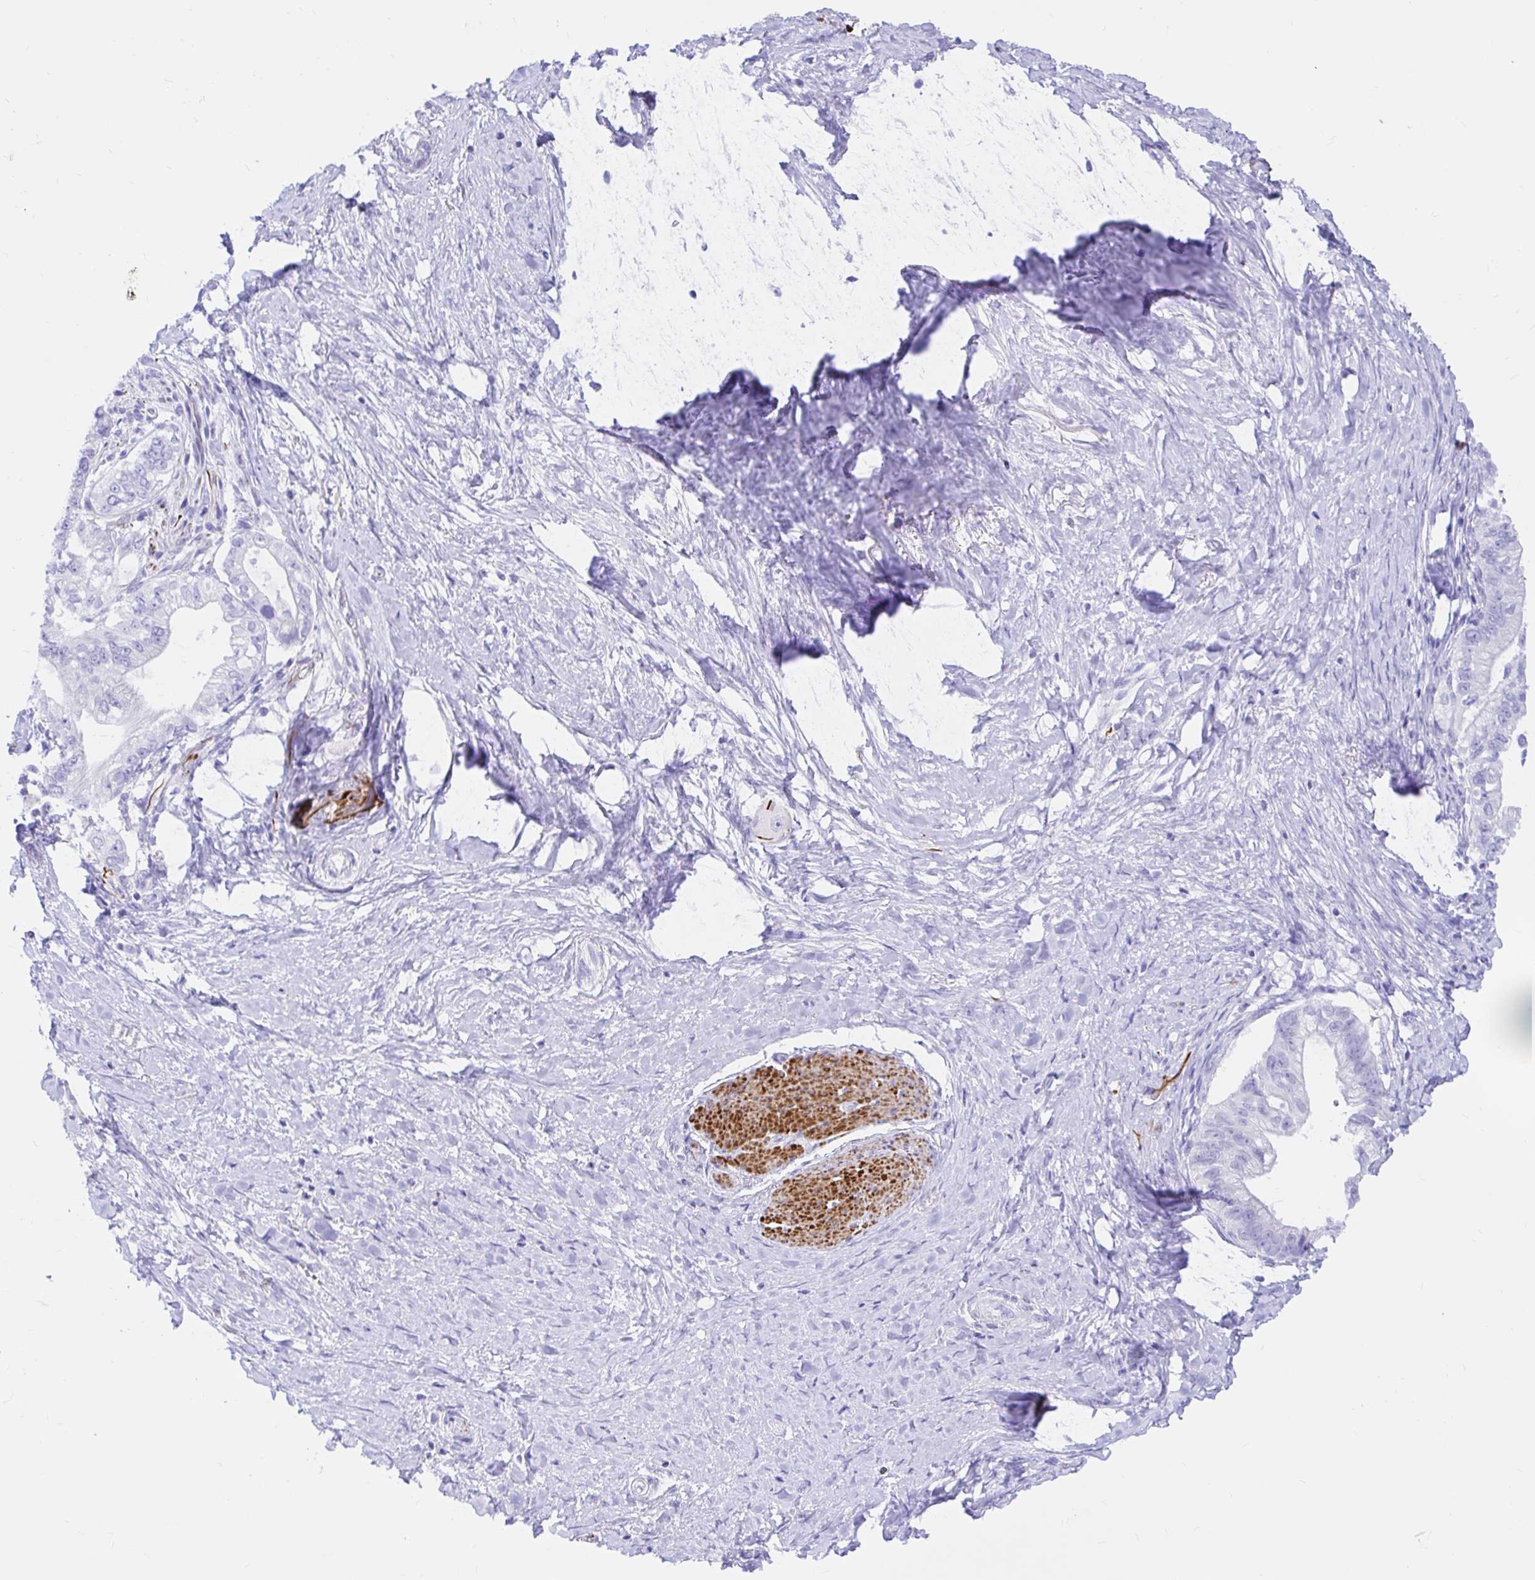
{"staining": {"intensity": "negative", "quantity": "none", "location": "none"}, "tissue": "pancreatic cancer", "cell_type": "Tumor cells", "image_type": "cancer", "snomed": [{"axis": "morphology", "description": "Adenocarcinoma, NOS"}, {"axis": "topography", "description": "Pancreas"}], "caption": "Immunohistochemical staining of pancreatic cancer (adenocarcinoma) shows no significant staining in tumor cells. (IHC, brightfield microscopy, high magnification).", "gene": "BACE2", "patient": {"sex": "male", "age": 70}}